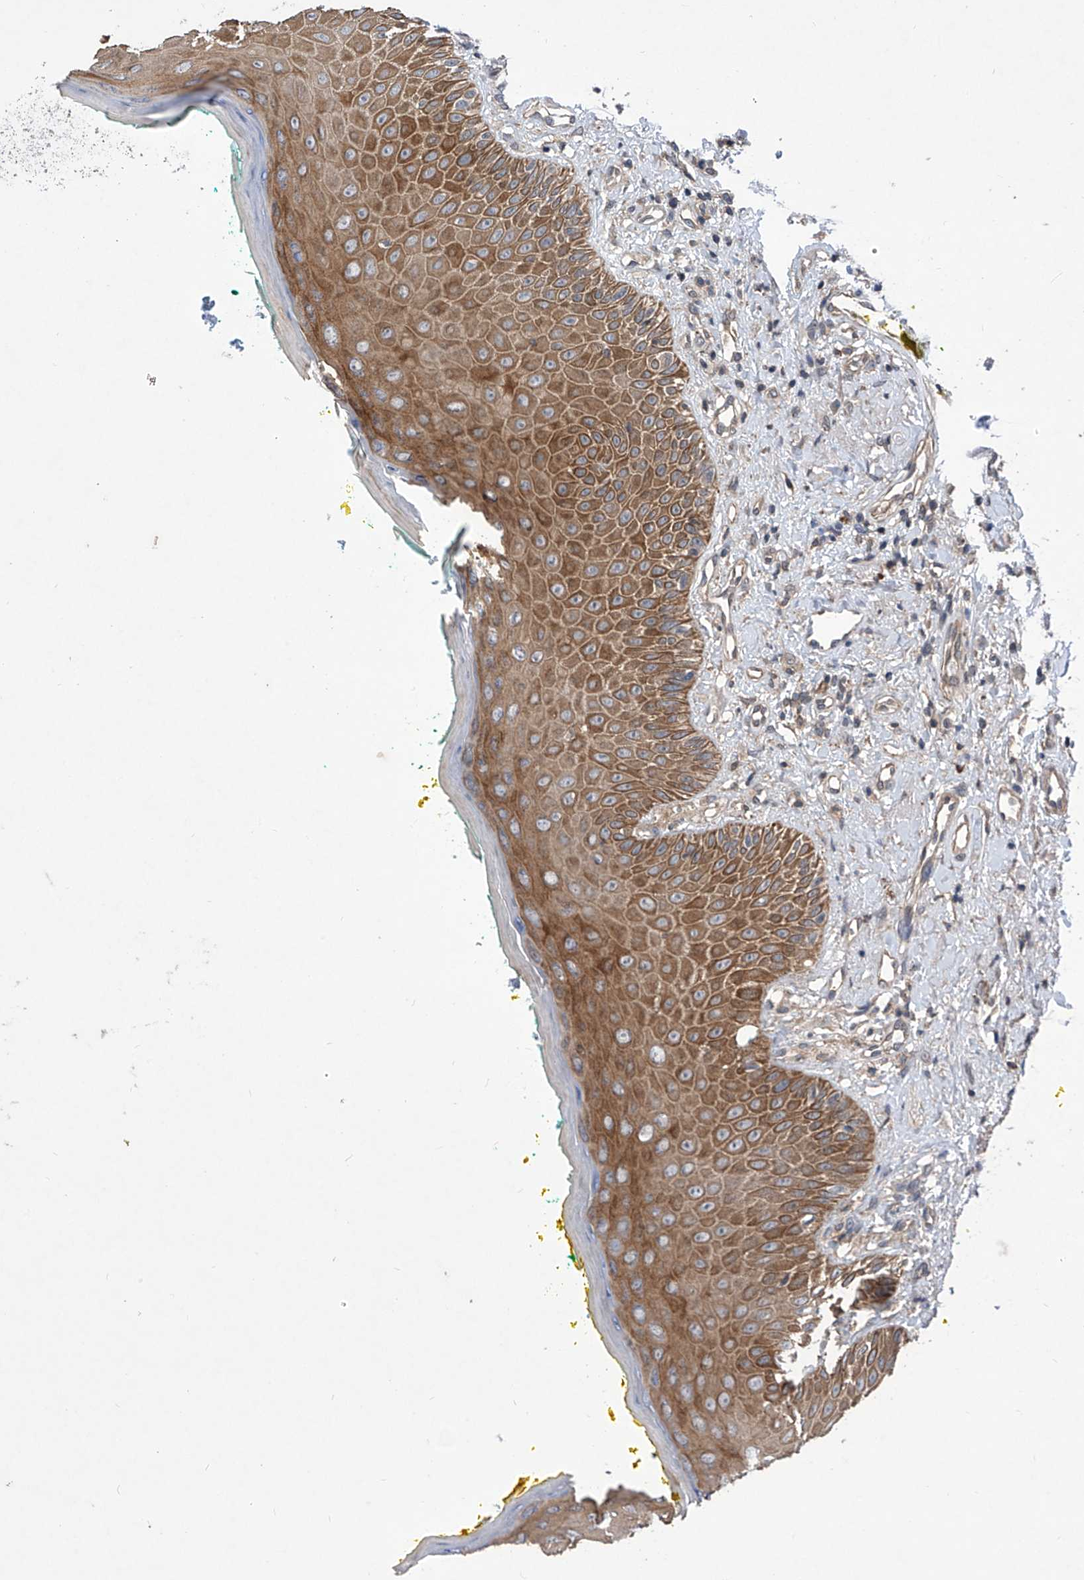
{"staining": {"intensity": "moderate", "quantity": ">75%", "location": "cytoplasmic/membranous"}, "tissue": "oral mucosa", "cell_type": "Squamous epithelial cells", "image_type": "normal", "snomed": [{"axis": "morphology", "description": "Normal tissue, NOS"}, {"axis": "topography", "description": "Oral tissue"}], "caption": "This micrograph reveals benign oral mucosa stained with IHC to label a protein in brown. The cytoplasmic/membranous of squamous epithelial cells show moderate positivity for the protein. Nuclei are counter-stained blue.", "gene": "KIFC2", "patient": {"sex": "female", "age": 70}}